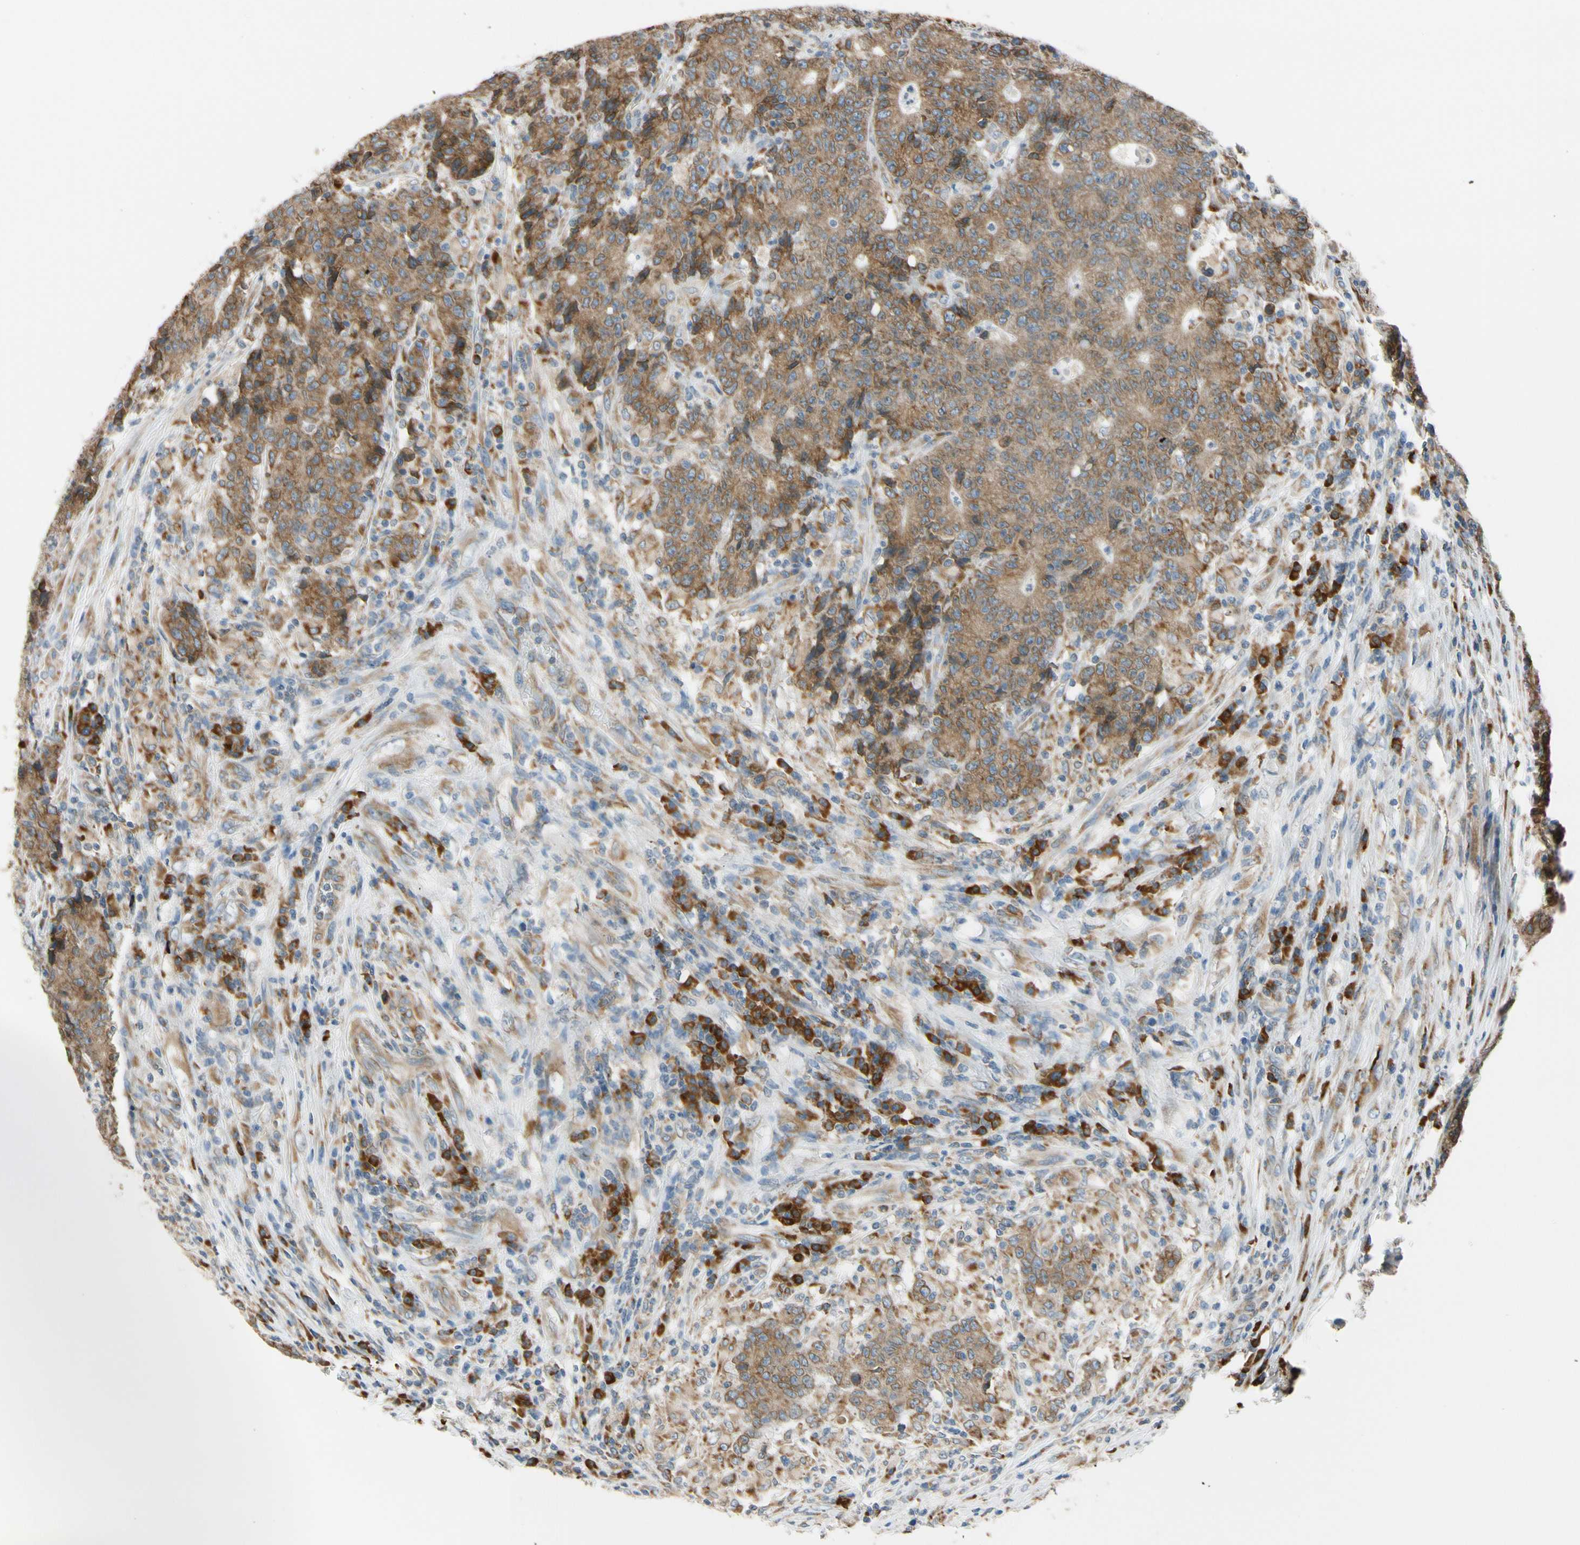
{"staining": {"intensity": "strong", "quantity": ">75%", "location": "cytoplasmic/membranous"}, "tissue": "colorectal cancer", "cell_type": "Tumor cells", "image_type": "cancer", "snomed": [{"axis": "morphology", "description": "Normal tissue, NOS"}, {"axis": "morphology", "description": "Adenocarcinoma, NOS"}, {"axis": "topography", "description": "Colon"}], "caption": "Immunohistochemistry (IHC) of colorectal cancer (adenocarcinoma) reveals high levels of strong cytoplasmic/membranous expression in about >75% of tumor cells.", "gene": "RPN2", "patient": {"sex": "female", "age": 75}}